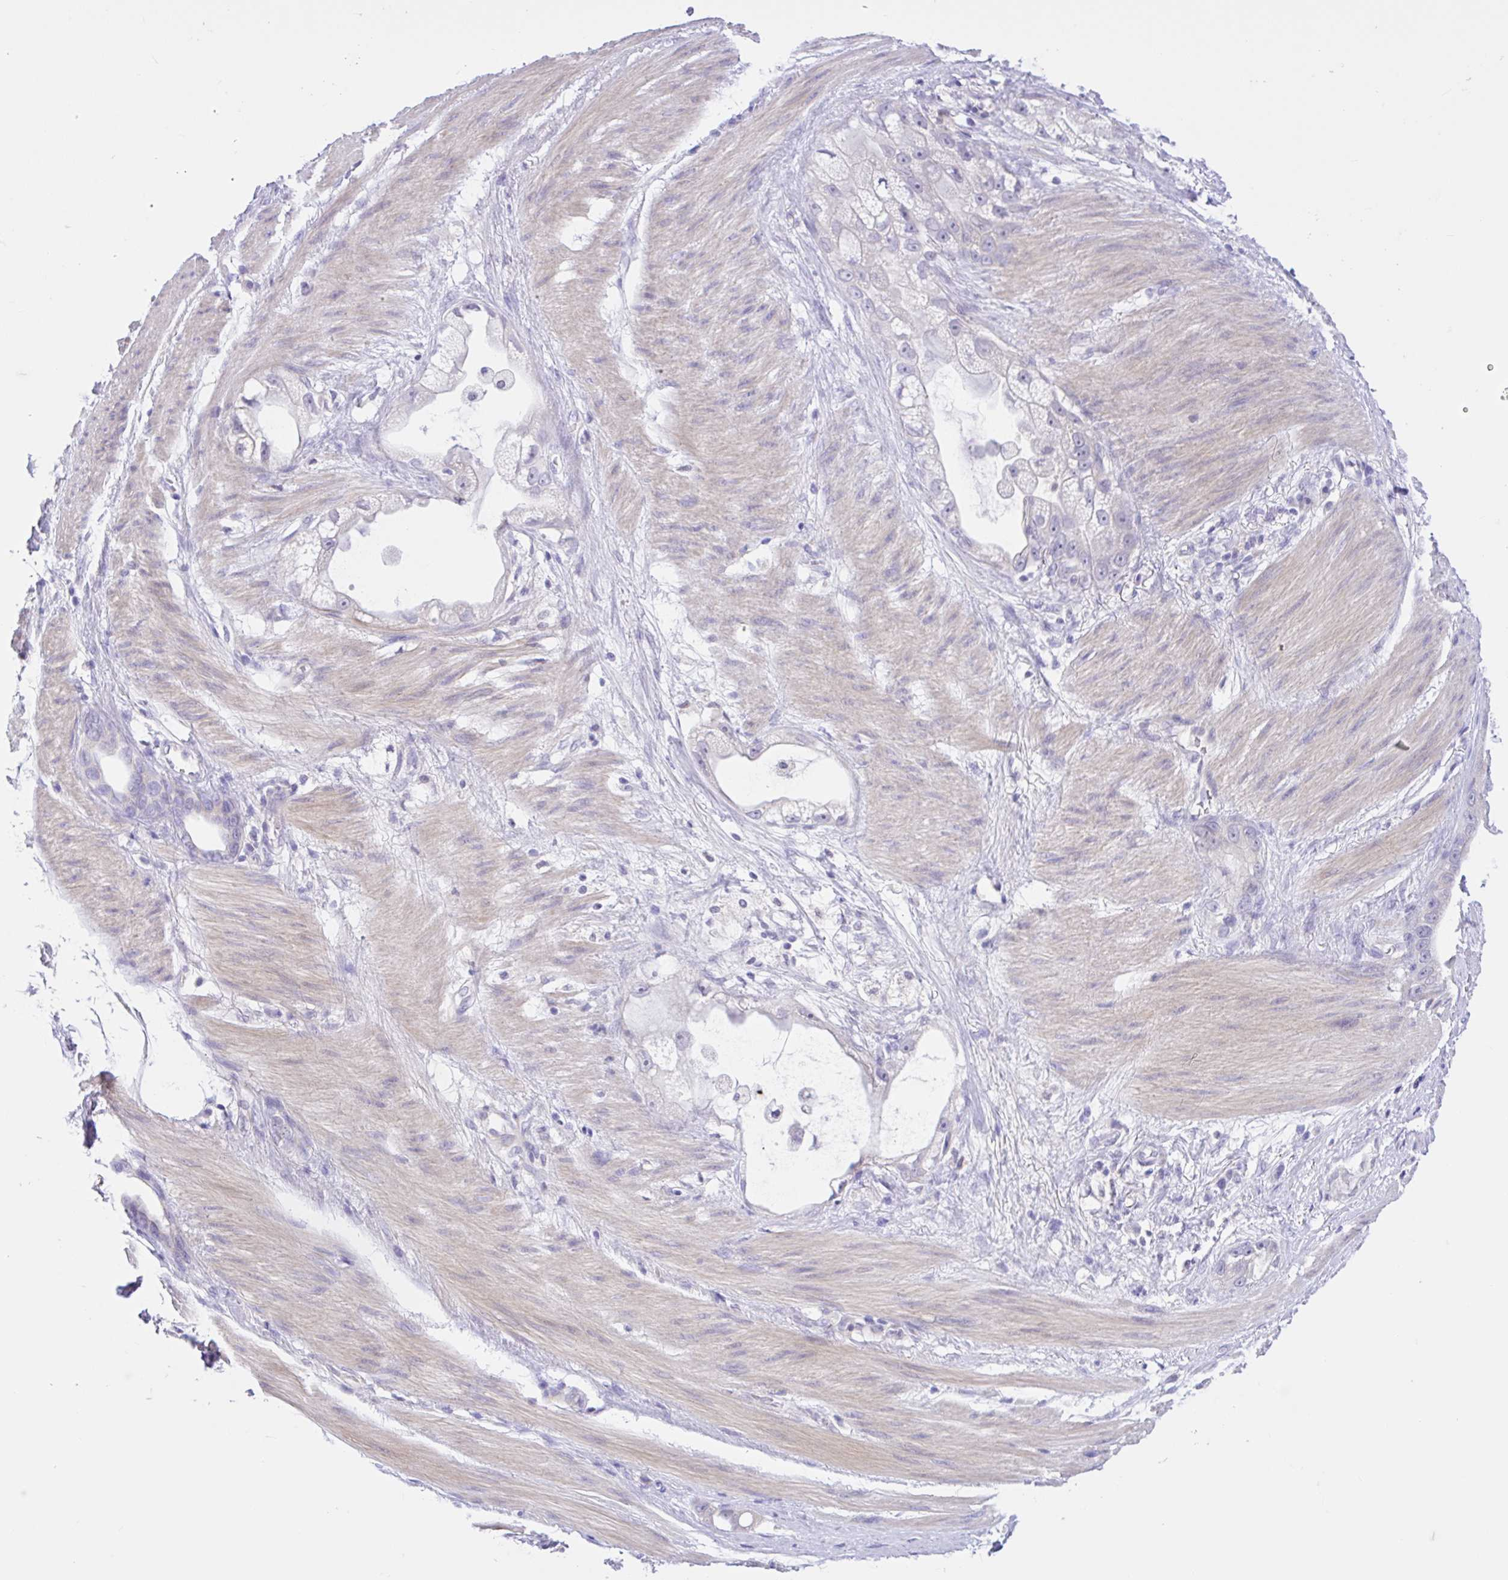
{"staining": {"intensity": "negative", "quantity": "none", "location": "none"}, "tissue": "stomach cancer", "cell_type": "Tumor cells", "image_type": "cancer", "snomed": [{"axis": "morphology", "description": "Adenocarcinoma, NOS"}, {"axis": "topography", "description": "Stomach"}], "caption": "Immunohistochemistry (IHC) histopathology image of neoplastic tissue: stomach adenocarcinoma stained with DAB demonstrates no significant protein positivity in tumor cells.", "gene": "ANO4", "patient": {"sex": "male", "age": 55}}